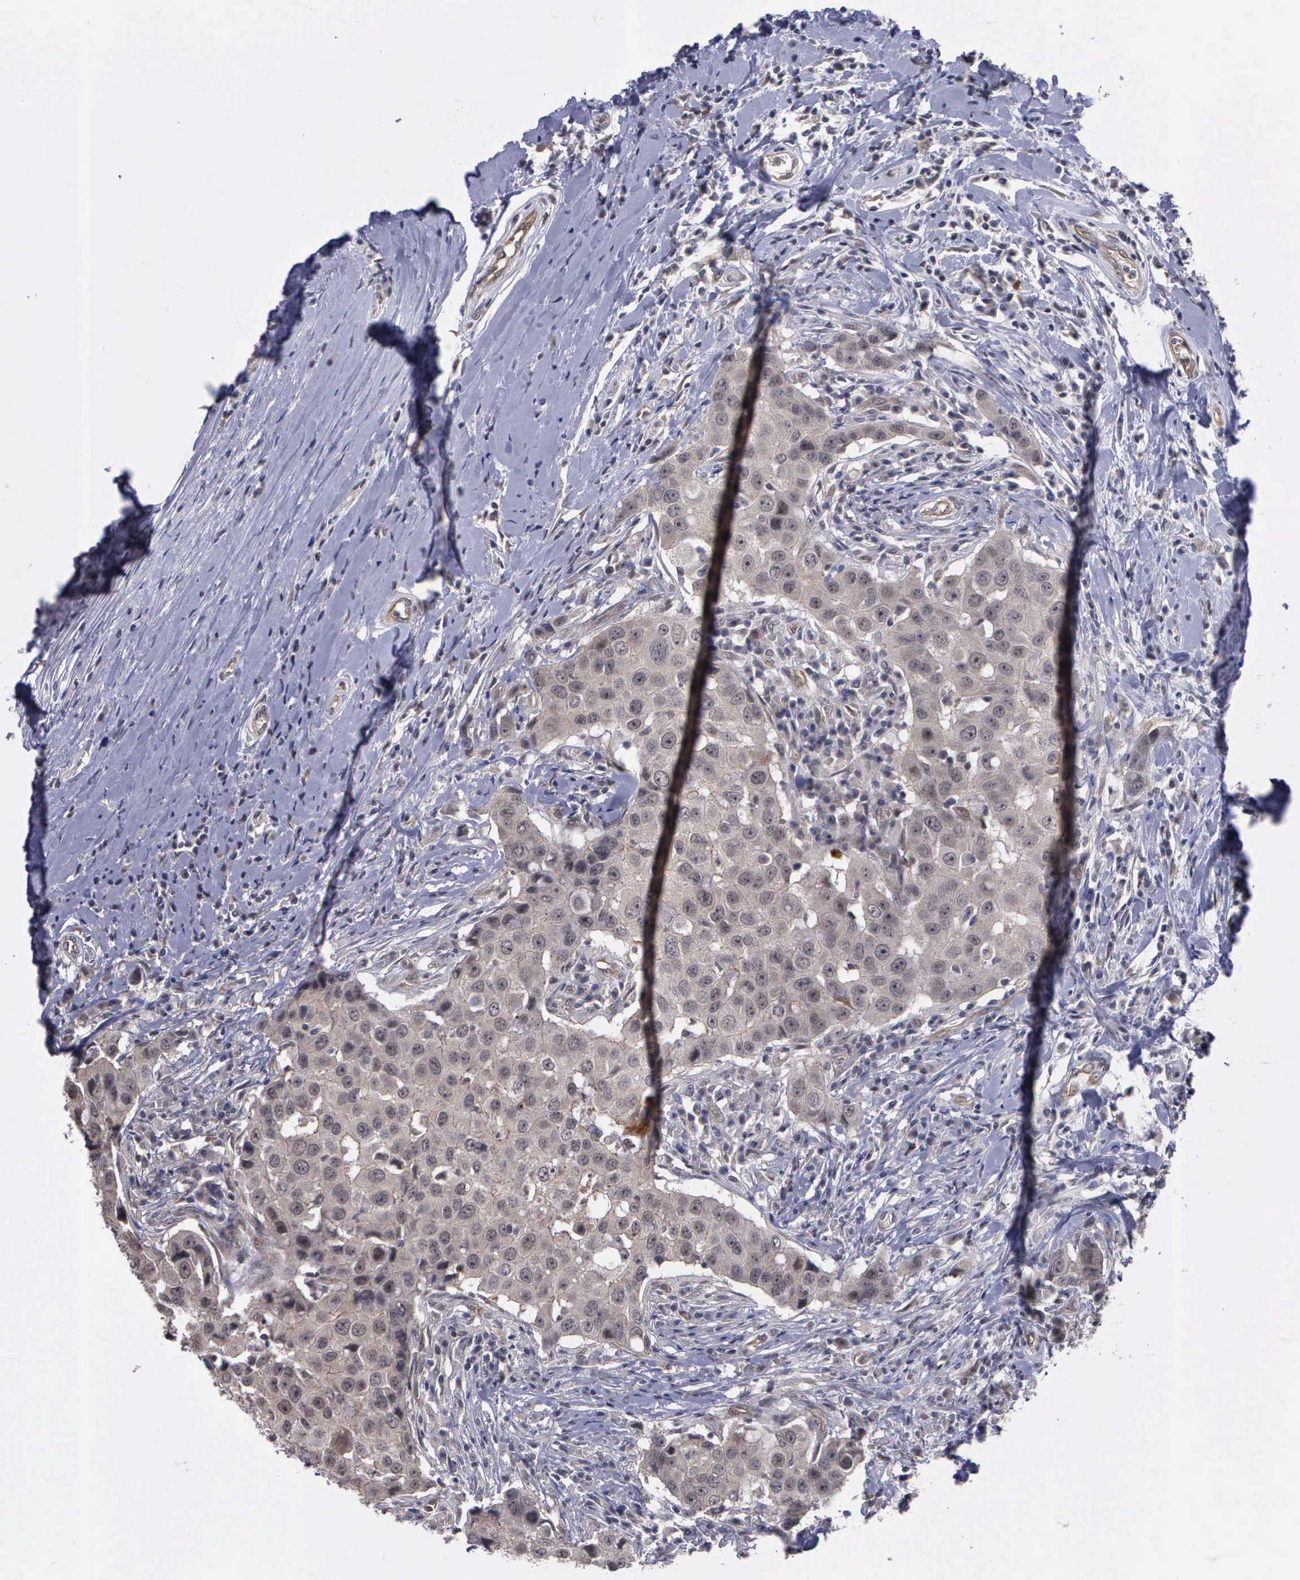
{"staining": {"intensity": "weak", "quantity": ">75%", "location": "cytoplasmic/membranous,nuclear"}, "tissue": "breast cancer", "cell_type": "Tumor cells", "image_type": "cancer", "snomed": [{"axis": "morphology", "description": "Duct carcinoma"}, {"axis": "topography", "description": "Breast"}], "caption": "Breast cancer stained with DAB immunohistochemistry exhibits low levels of weak cytoplasmic/membranous and nuclear expression in approximately >75% of tumor cells.", "gene": "MAP3K9", "patient": {"sex": "female", "age": 27}}